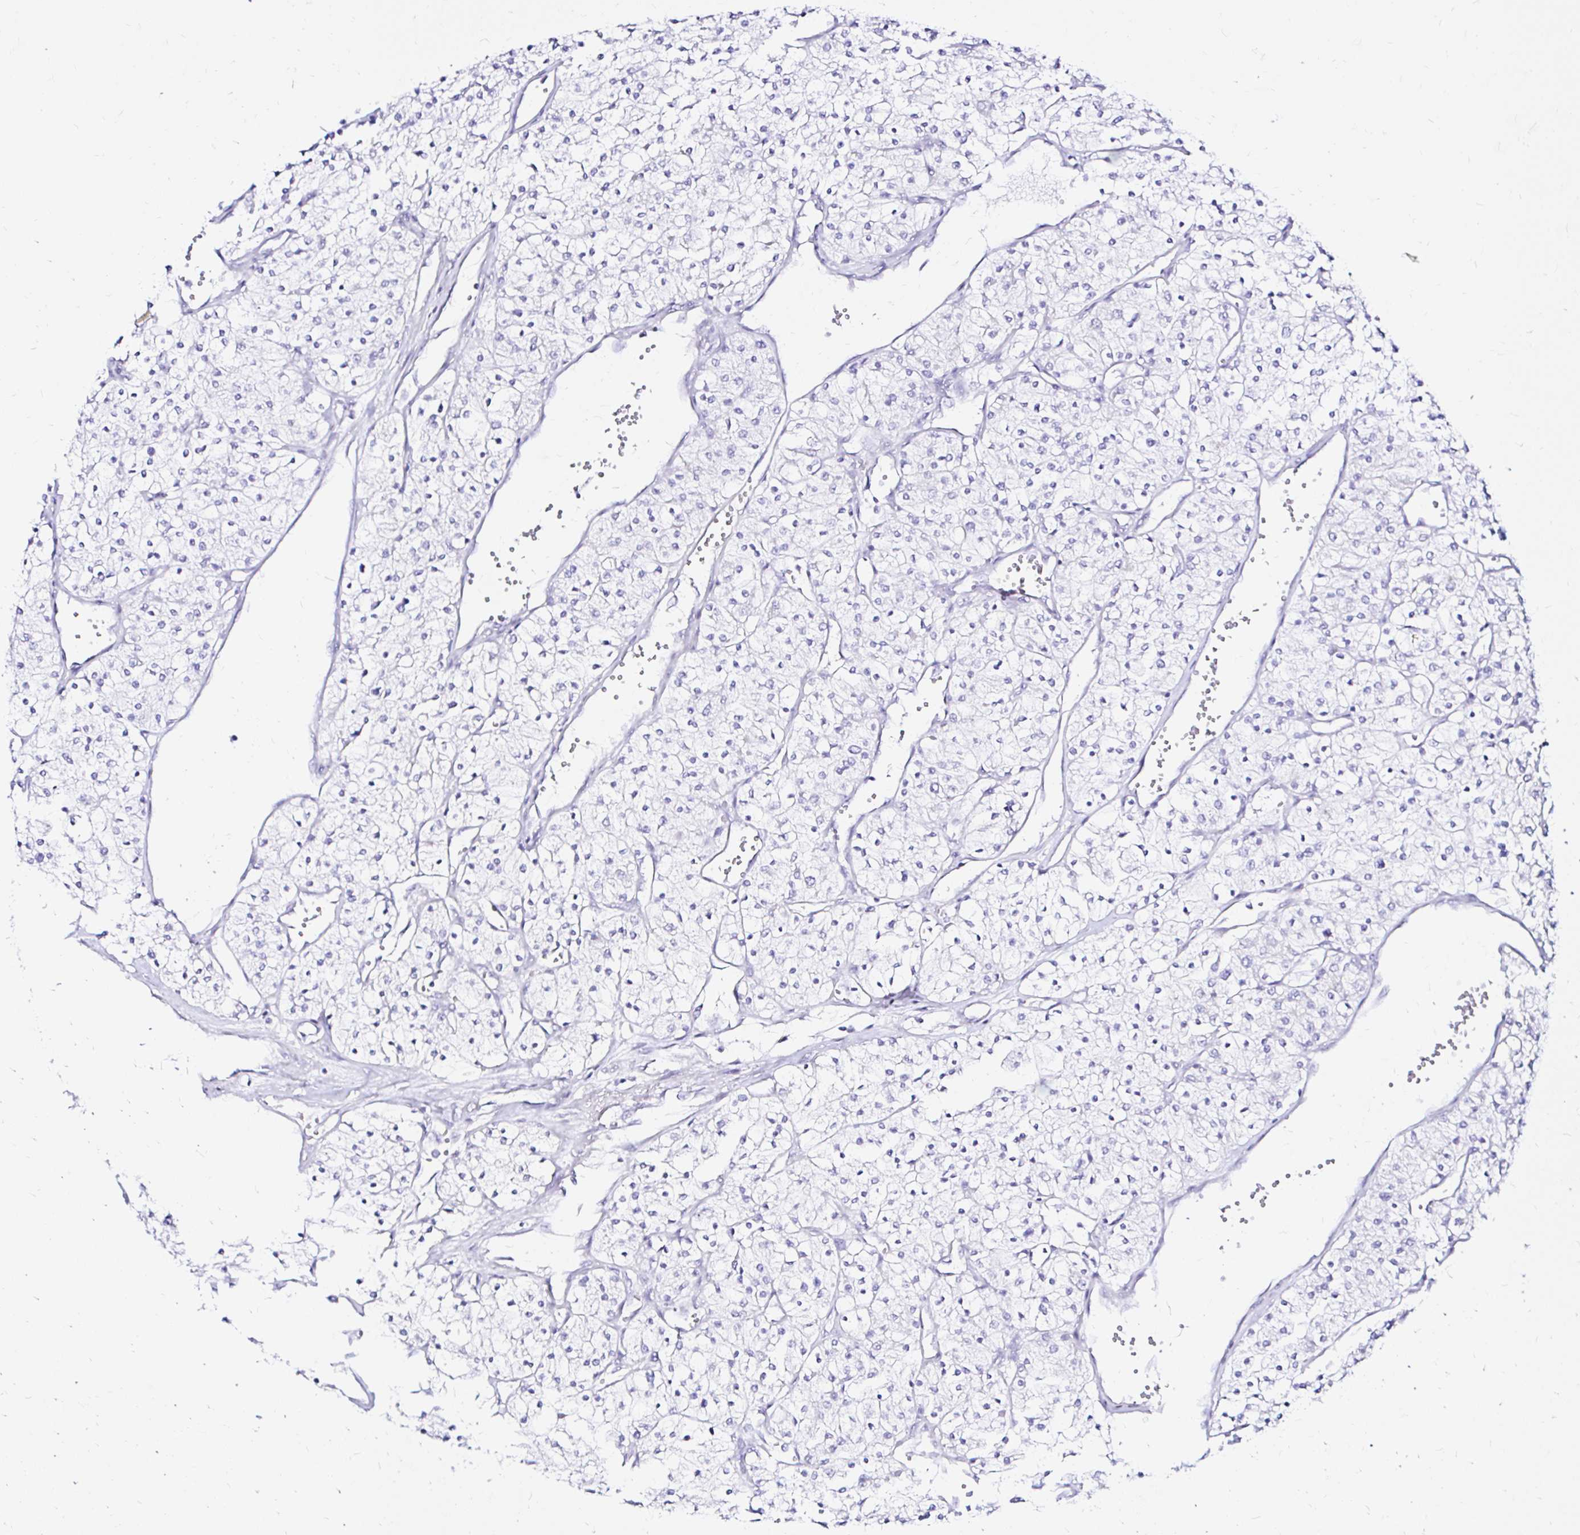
{"staining": {"intensity": "negative", "quantity": "none", "location": "none"}, "tissue": "renal cancer", "cell_type": "Tumor cells", "image_type": "cancer", "snomed": [{"axis": "morphology", "description": "Adenocarcinoma, NOS"}, {"axis": "topography", "description": "Kidney"}], "caption": "DAB immunohistochemical staining of renal cancer exhibits no significant expression in tumor cells.", "gene": "ZNF432", "patient": {"sex": "male", "age": 80}}